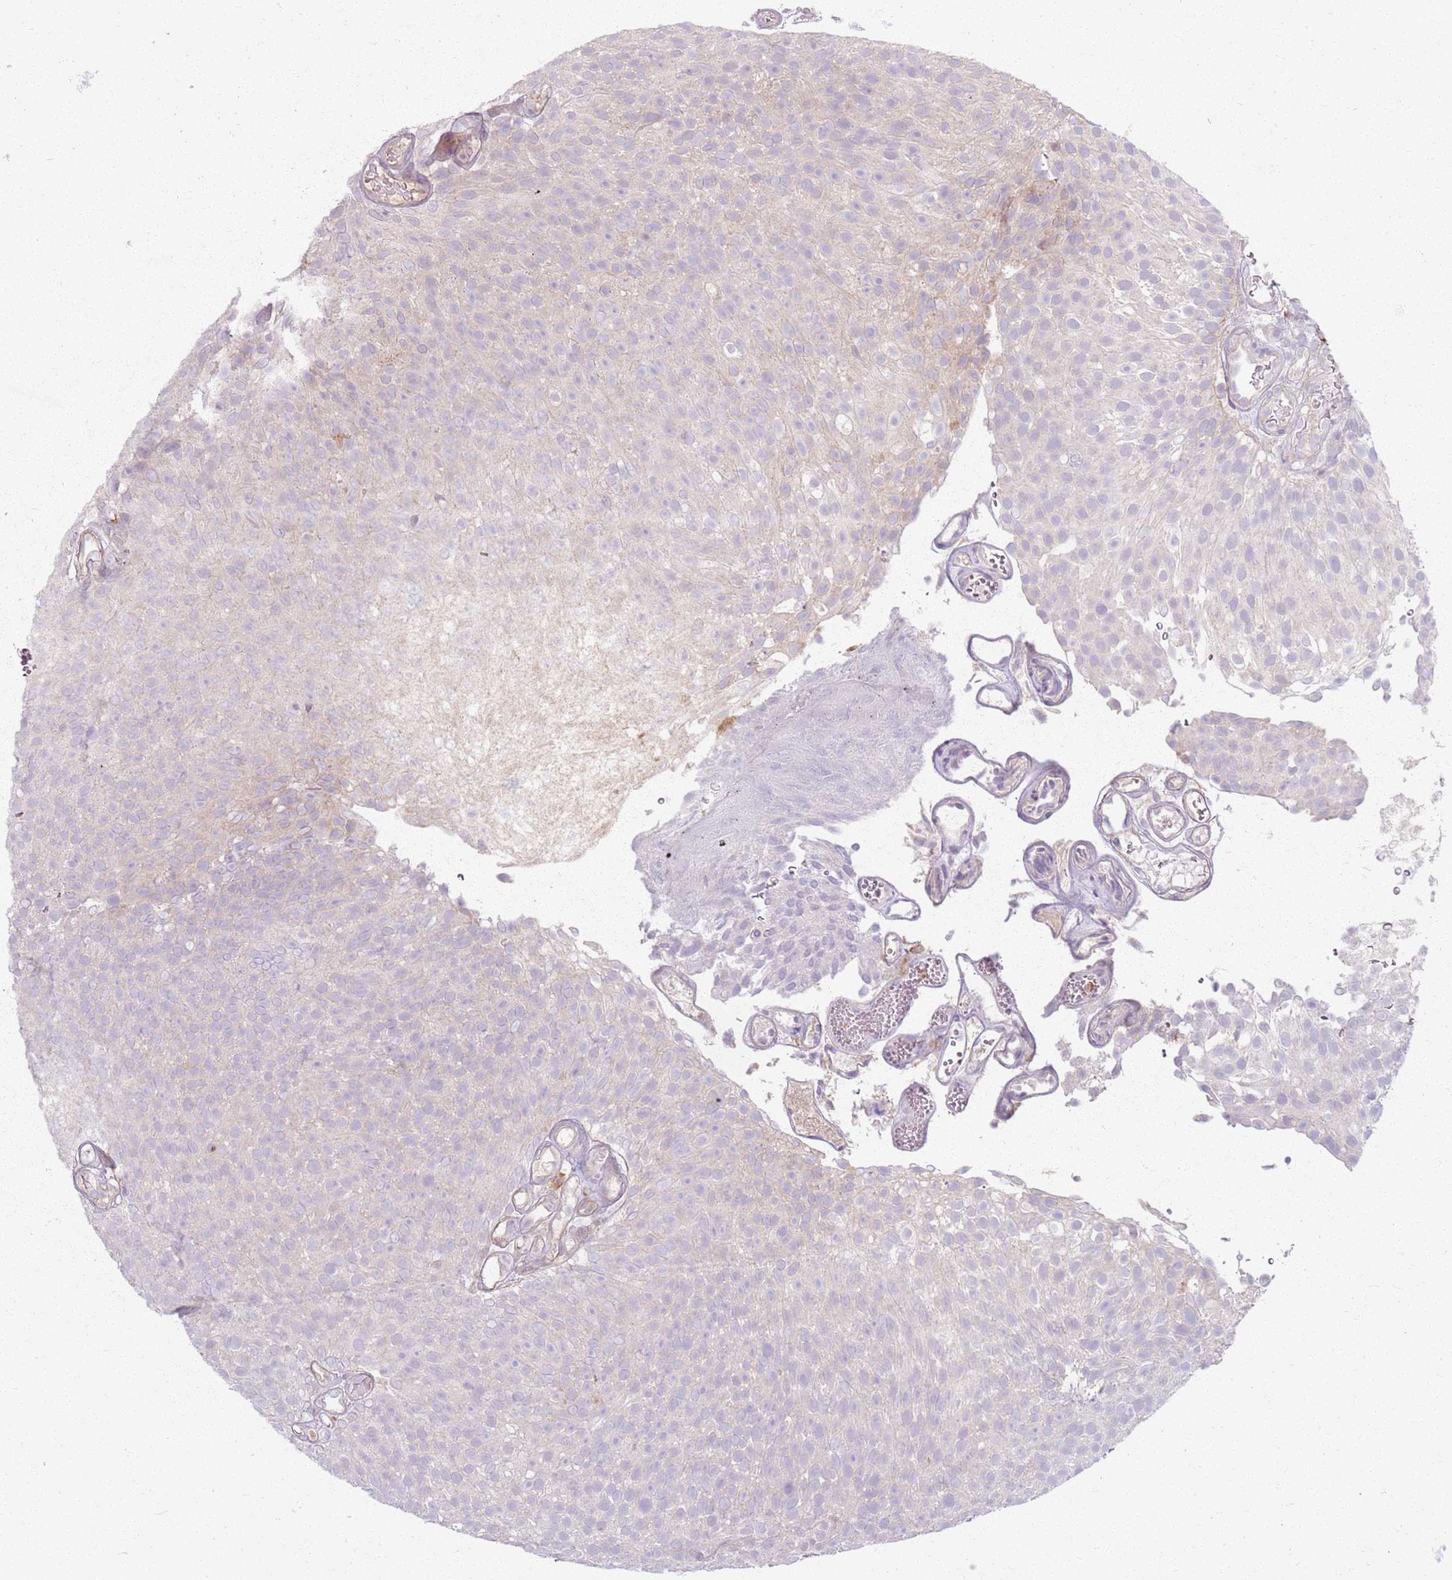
{"staining": {"intensity": "negative", "quantity": "none", "location": "none"}, "tissue": "urothelial cancer", "cell_type": "Tumor cells", "image_type": "cancer", "snomed": [{"axis": "morphology", "description": "Urothelial carcinoma, Low grade"}, {"axis": "topography", "description": "Urinary bladder"}], "caption": "Immunohistochemical staining of urothelial carcinoma (low-grade) exhibits no significant expression in tumor cells. Nuclei are stained in blue.", "gene": "ZDHHC2", "patient": {"sex": "male", "age": 78}}